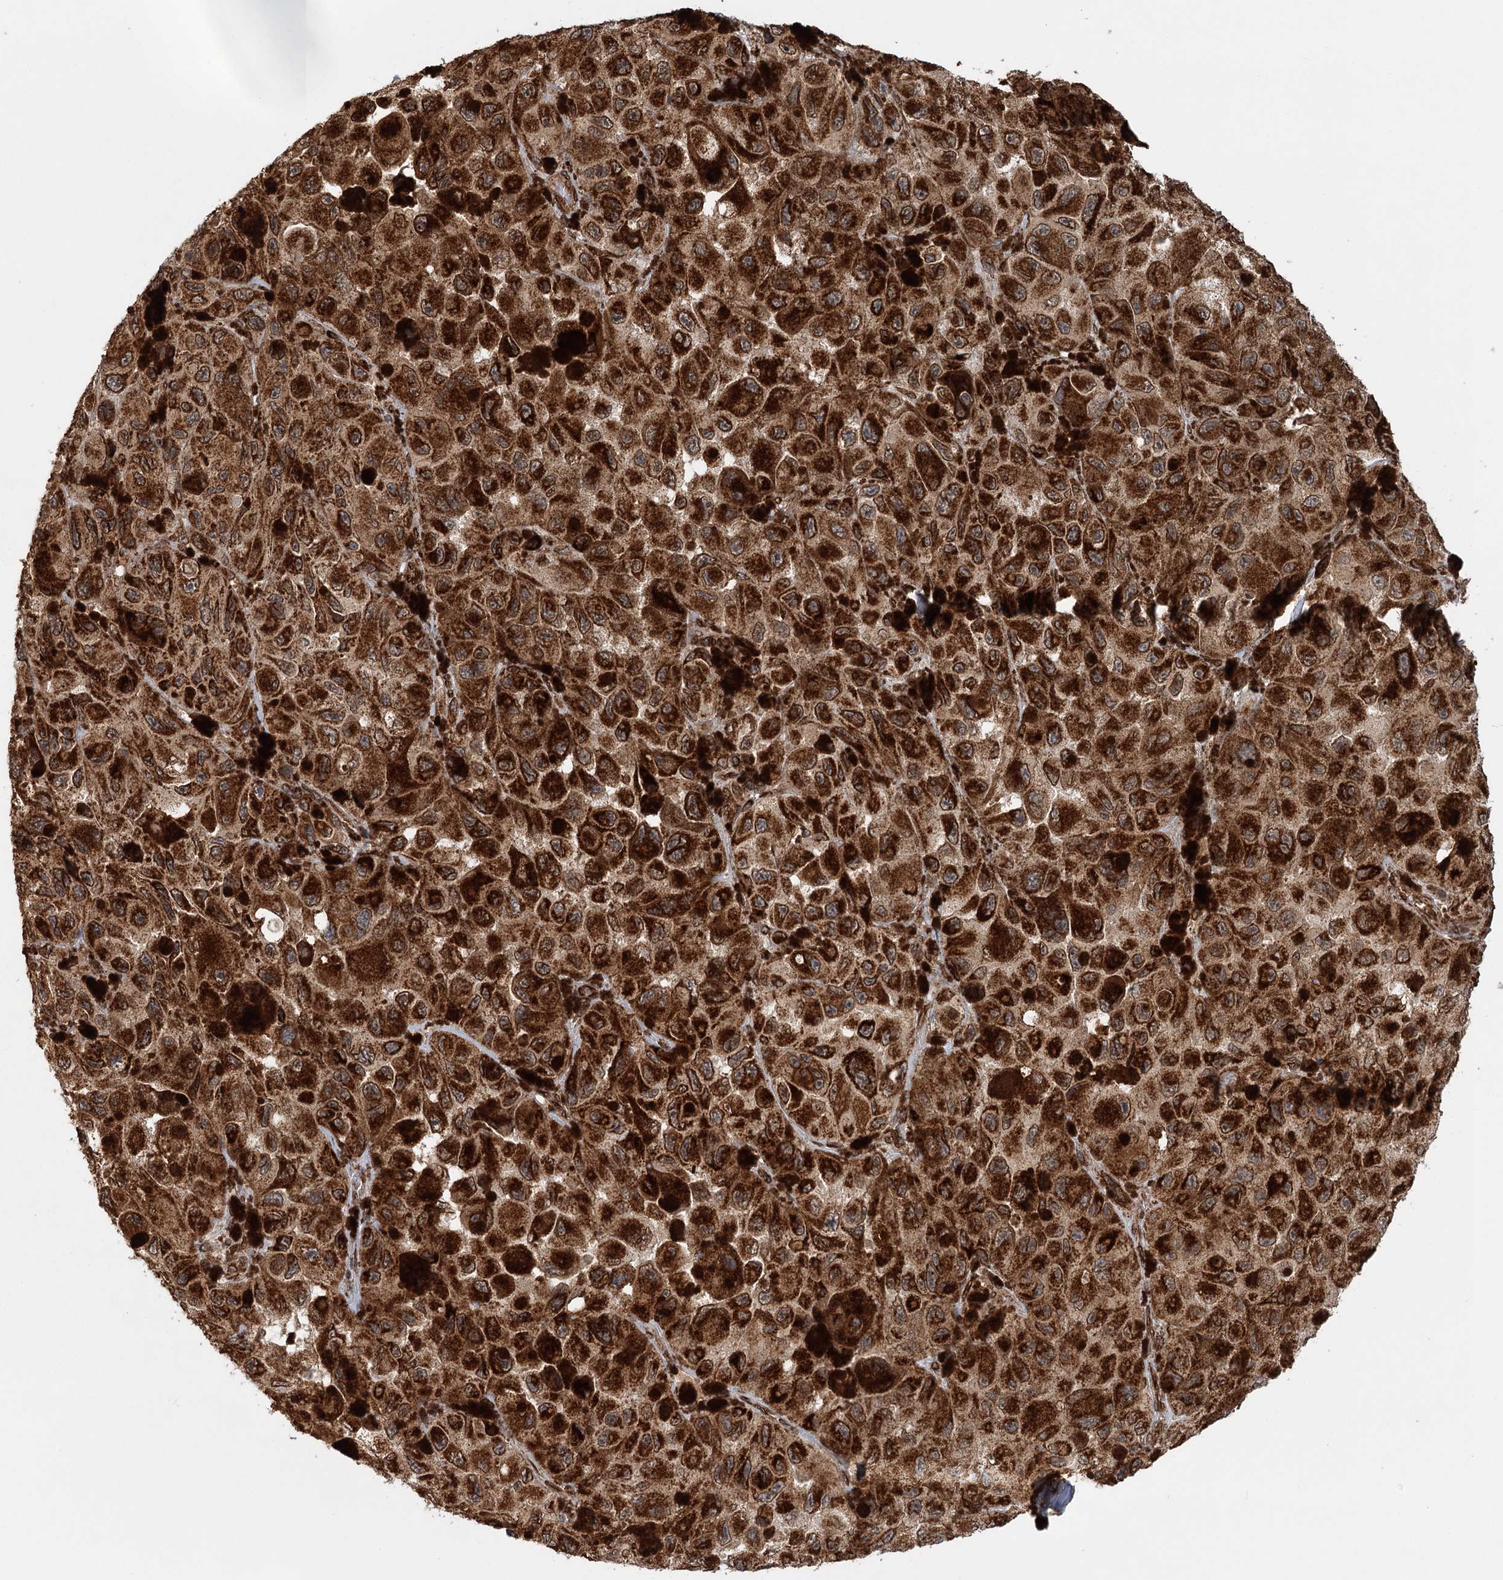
{"staining": {"intensity": "strong", "quantity": ">75%", "location": "cytoplasmic/membranous"}, "tissue": "melanoma", "cell_type": "Tumor cells", "image_type": "cancer", "snomed": [{"axis": "morphology", "description": "Malignant melanoma, NOS"}, {"axis": "topography", "description": "Skin"}], "caption": "Malignant melanoma was stained to show a protein in brown. There is high levels of strong cytoplasmic/membranous positivity in approximately >75% of tumor cells. Immunohistochemistry stains the protein in brown and the nuclei are stained blue.", "gene": "BCKDHA", "patient": {"sex": "female", "age": 73}}